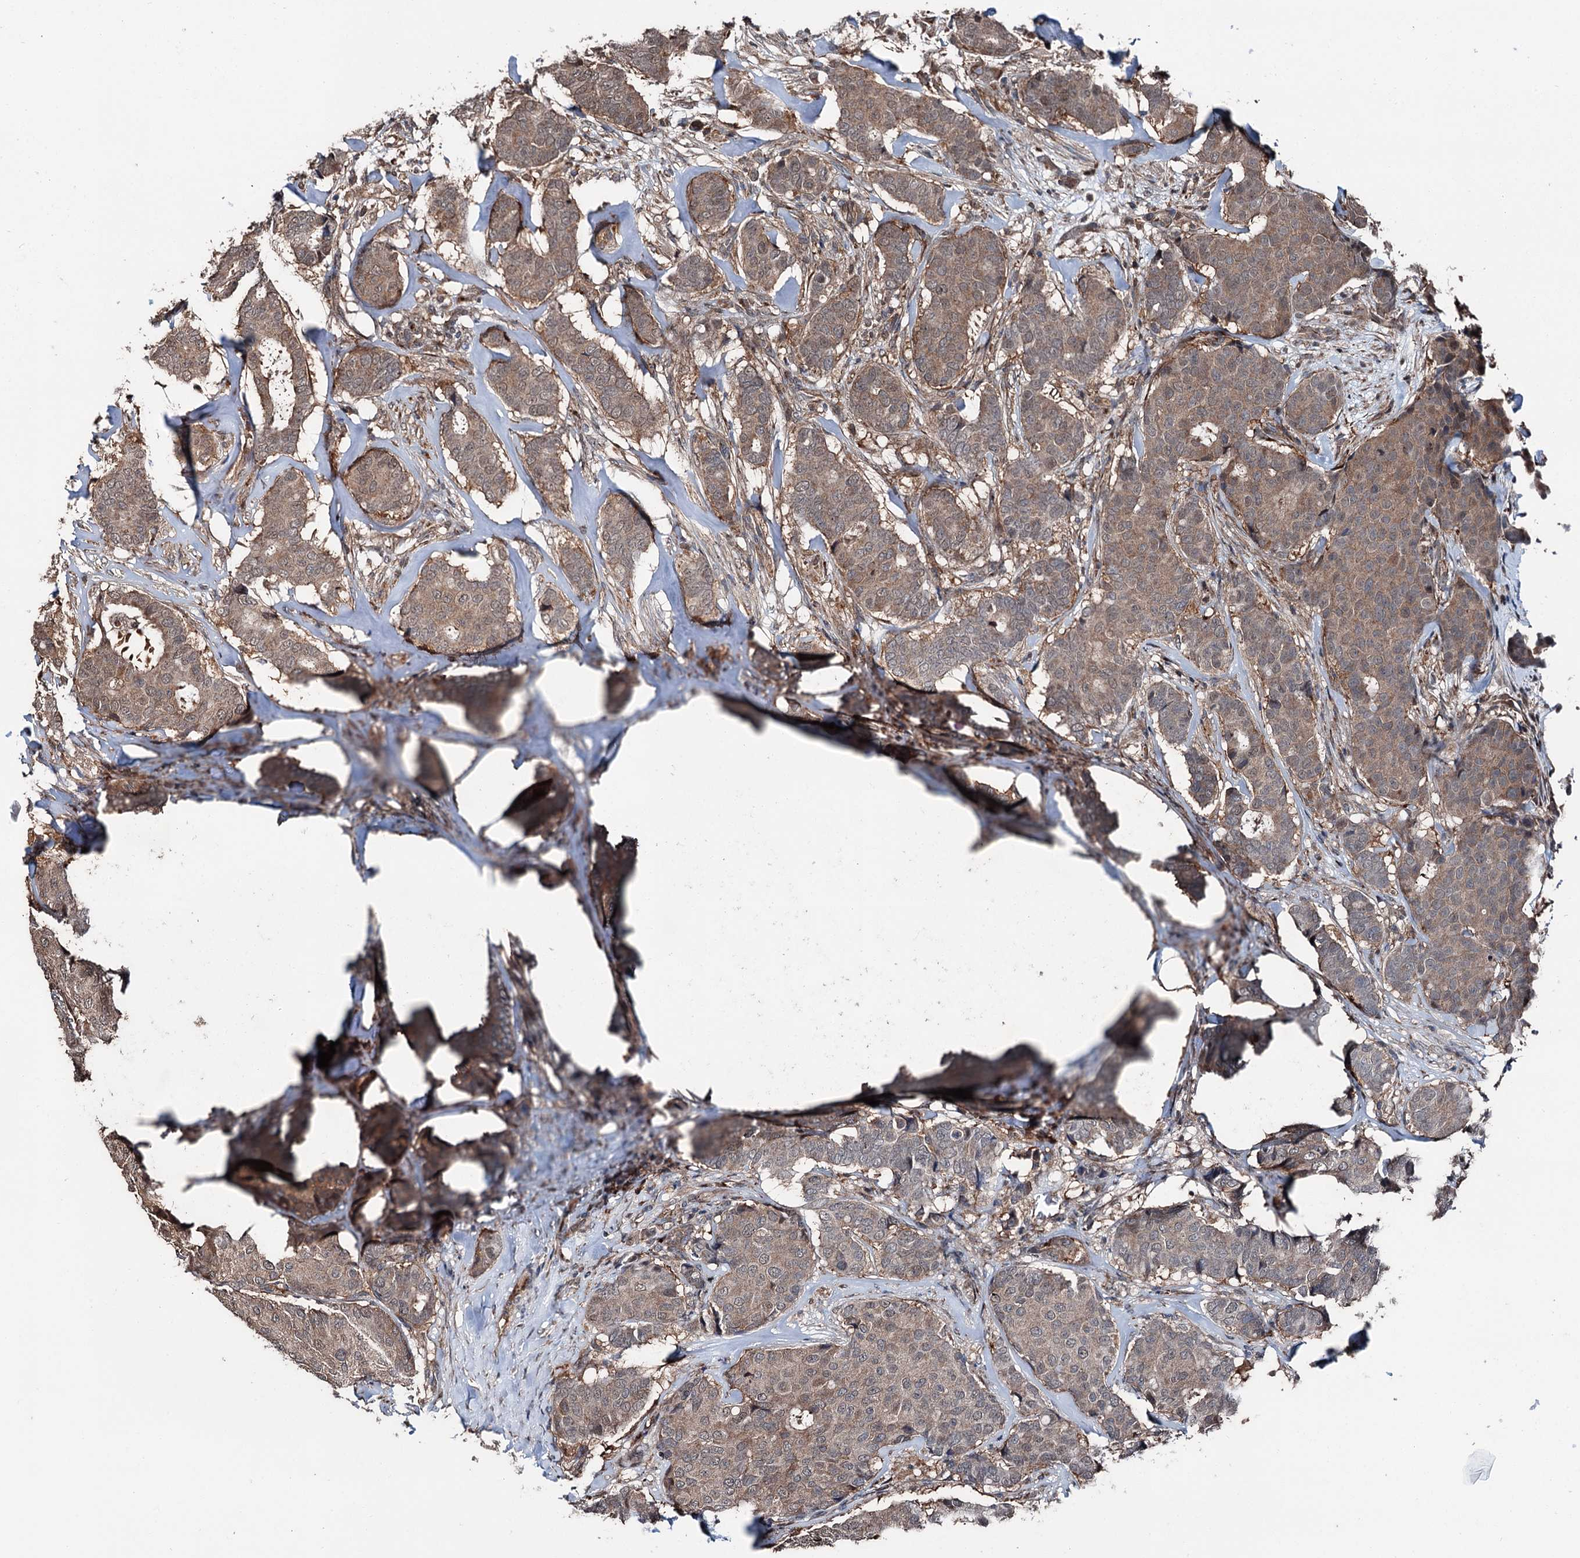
{"staining": {"intensity": "moderate", "quantity": ">75%", "location": "cytoplasmic/membranous"}, "tissue": "breast cancer", "cell_type": "Tumor cells", "image_type": "cancer", "snomed": [{"axis": "morphology", "description": "Duct carcinoma"}, {"axis": "topography", "description": "Breast"}], "caption": "A brown stain shows moderate cytoplasmic/membranous staining of a protein in human breast cancer (intraductal carcinoma) tumor cells.", "gene": "PSMD13", "patient": {"sex": "female", "age": 75}}